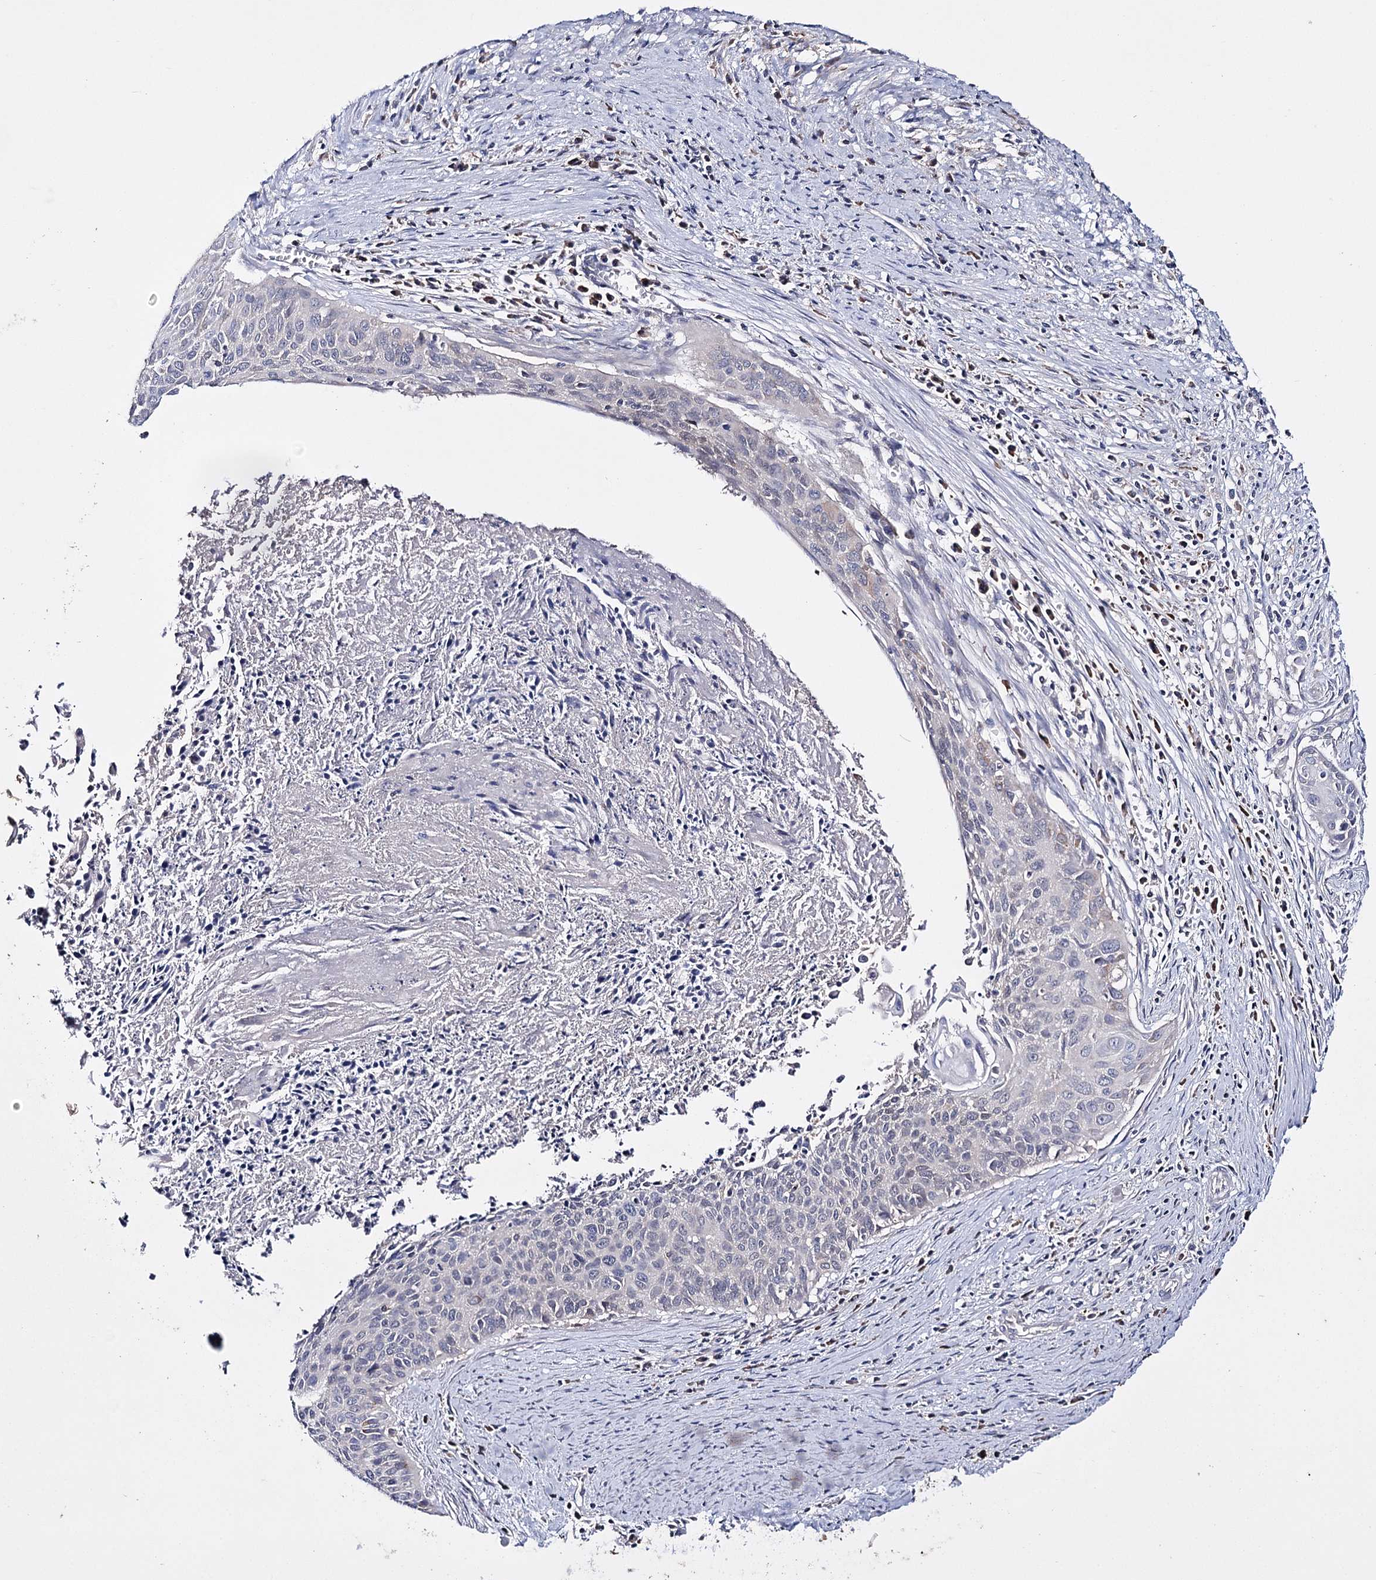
{"staining": {"intensity": "negative", "quantity": "none", "location": "none"}, "tissue": "cervical cancer", "cell_type": "Tumor cells", "image_type": "cancer", "snomed": [{"axis": "morphology", "description": "Squamous cell carcinoma, NOS"}, {"axis": "topography", "description": "Cervix"}], "caption": "Tumor cells show no significant protein expression in cervical cancer (squamous cell carcinoma).", "gene": "PTER", "patient": {"sex": "female", "age": 55}}